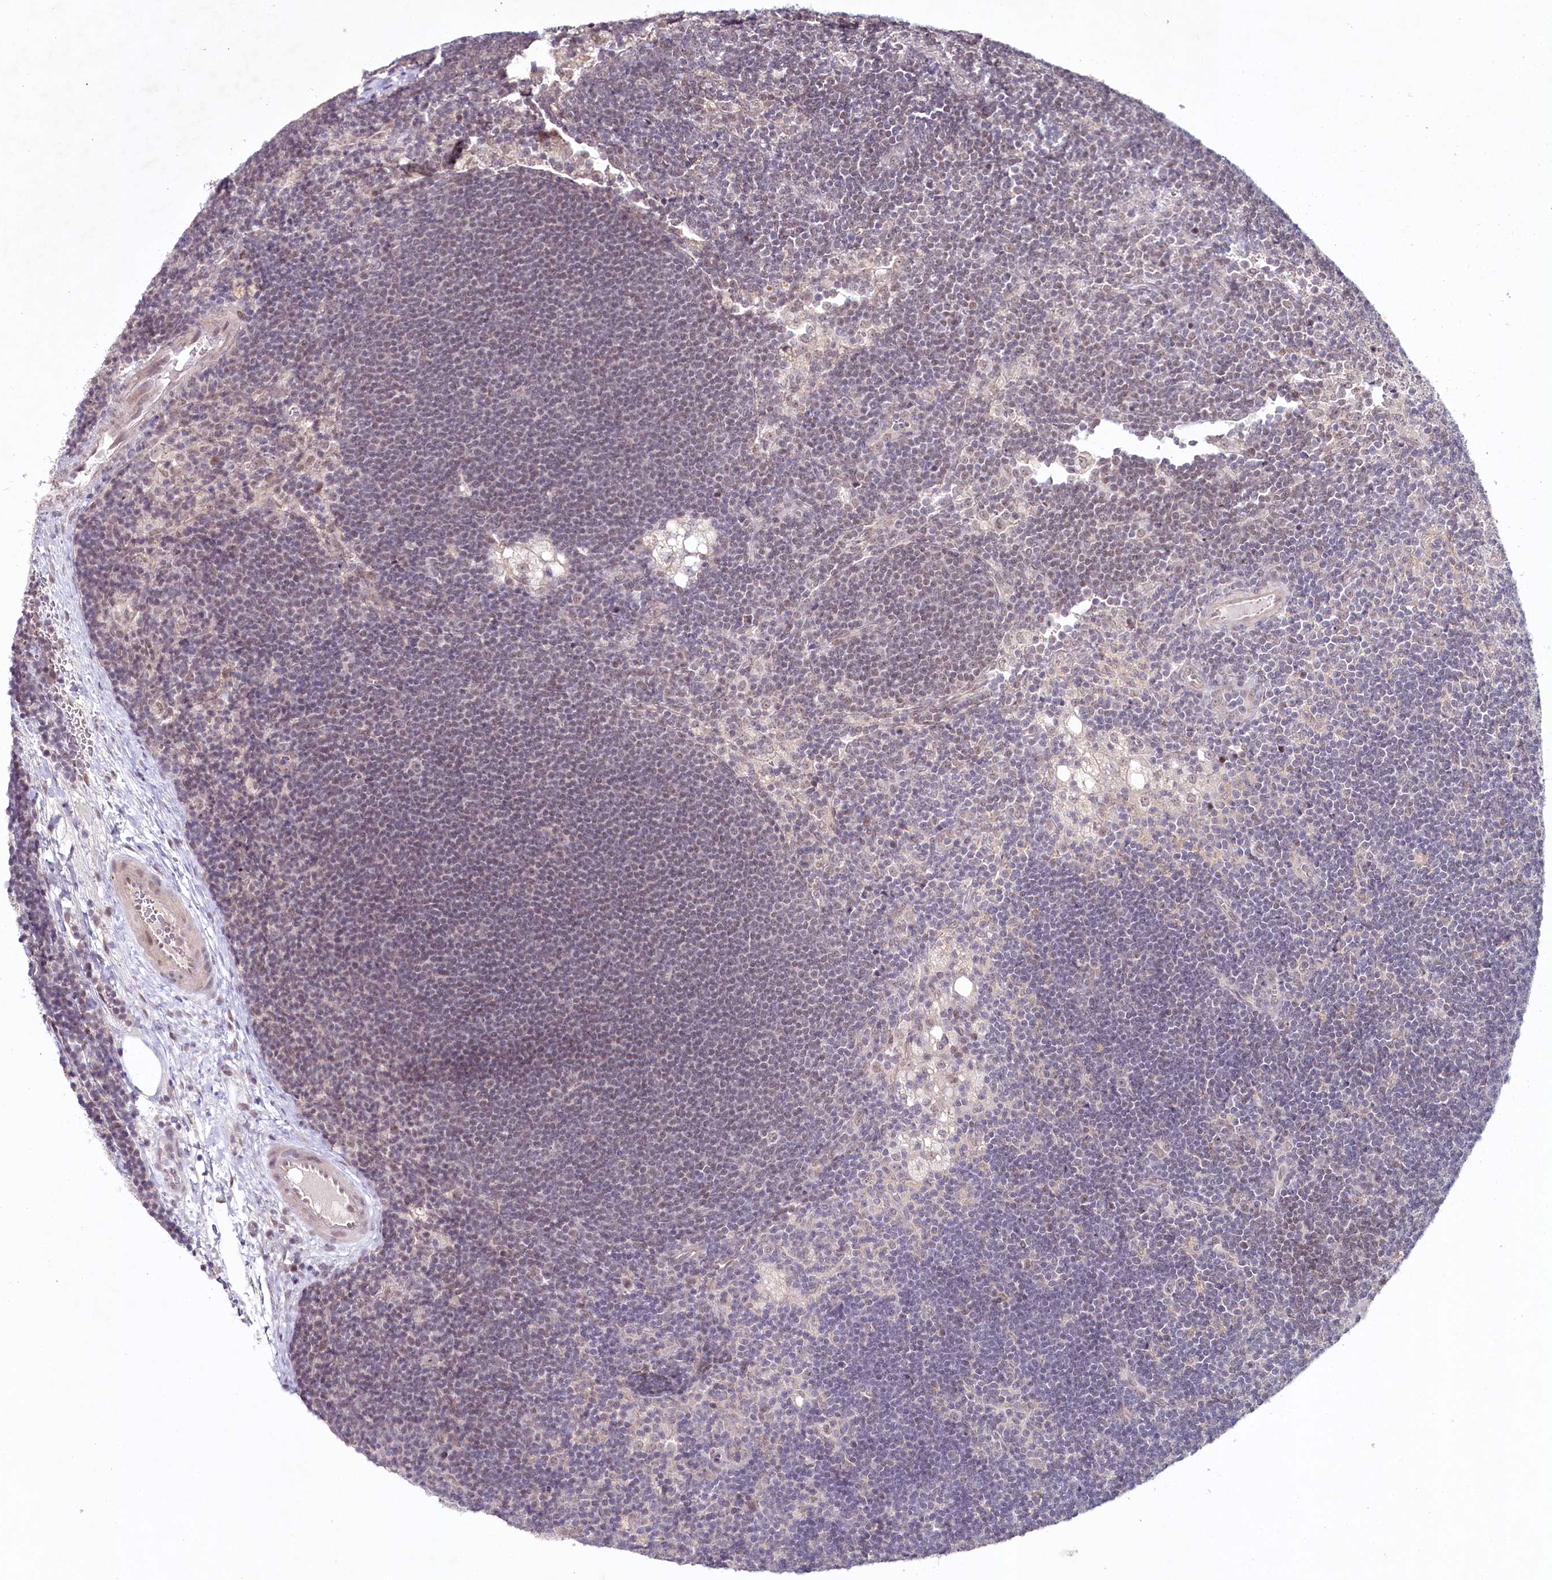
{"staining": {"intensity": "weak", "quantity": "25%-75%", "location": "nuclear"}, "tissue": "lymph node", "cell_type": "Germinal center cells", "image_type": "normal", "snomed": [{"axis": "morphology", "description": "Normal tissue, NOS"}, {"axis": "topography", "description": "Lymph node"}], "caption": "Protein analysis of unremarkable lymph node displays weak nuclear positivity in about 25%-75% of germinal center cells.", "gene": "AMTN", "patient": {"sex": "male", "age": 24}}